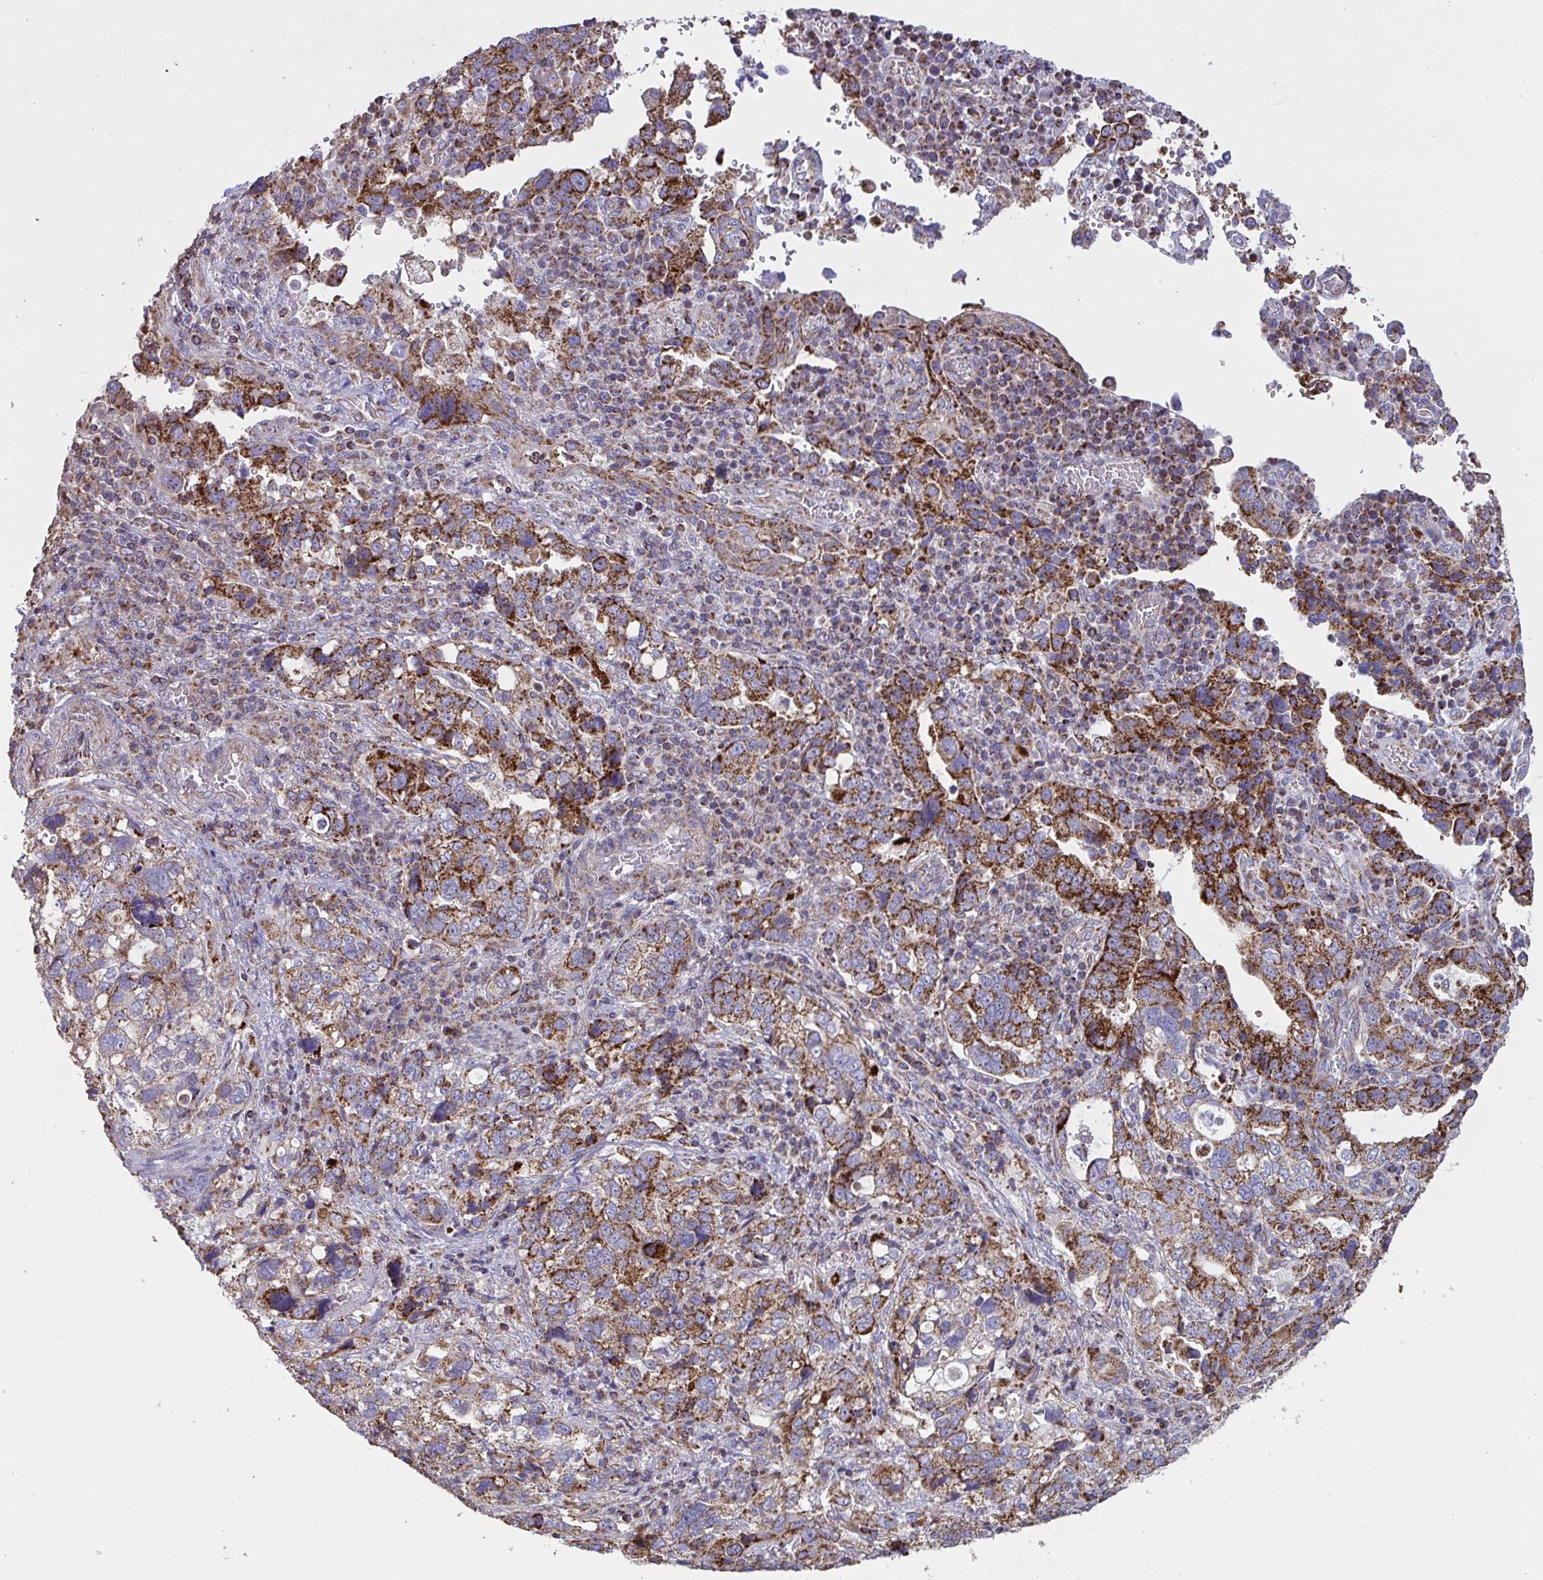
{"staining": {"intensity": "strong", "quantity": ">75%", "location": "cytoplasmic/membranous"}, "tissue": "stomach cancer", "cell_type": "Tumor cells", "image_type": "cancer", "snomed": [{"axis": "morphology", "description": "Adenocarcinoma, NOS"}, {"axis": "topography", "description": "Stomach, upper"}], "caption": "Stomach cancer (adenocarcinoma) tissue displays strong cytoplasmic/membranous staining in about >75% of tumor cells", "gene": "MICOS10", "patient": {"sex": "female", "age": 81}}